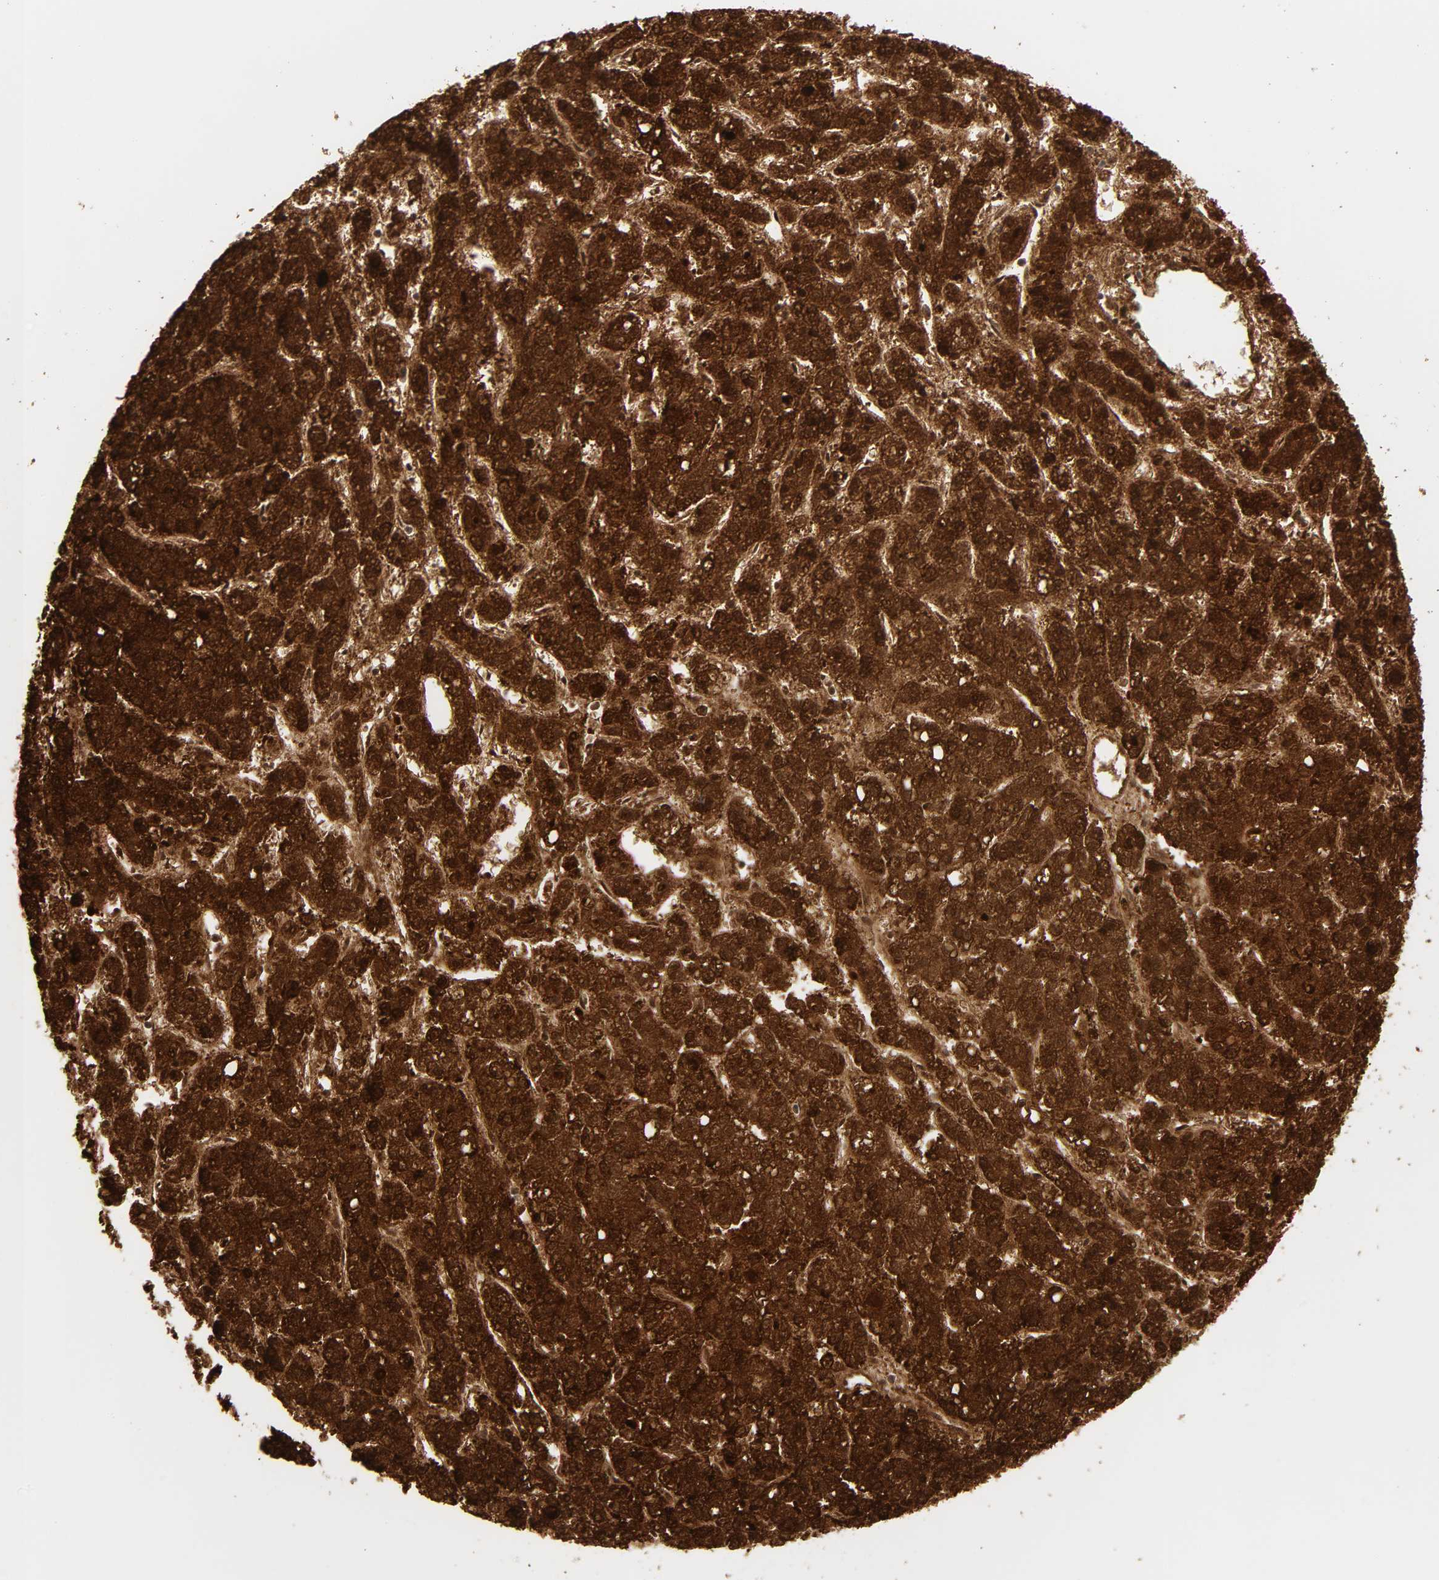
{"staining": {"intensity": "strong", "quantity": ">75%", "location": "cytoplasmic/membranous"}, "tissue": "liver cancer", "cell_type": "Tumor cells", "image_type": "cancer", "snomed": [{"axis": "morphology", "description": "Carcinoma, Hepatocellular, NOS"}, {"axis": "topography", "description": "Liver"}], "caption": "An immunohistochemistry (IHC) image of neoplastic tissue is shown. Protein staining in brown highlights strong cytoplasmic/membranous positivity in liver cancer (hepatocellular carcinoma) within tumor cells.", "gene": "POR", "patient": {"sex": "male", "age": 70}}